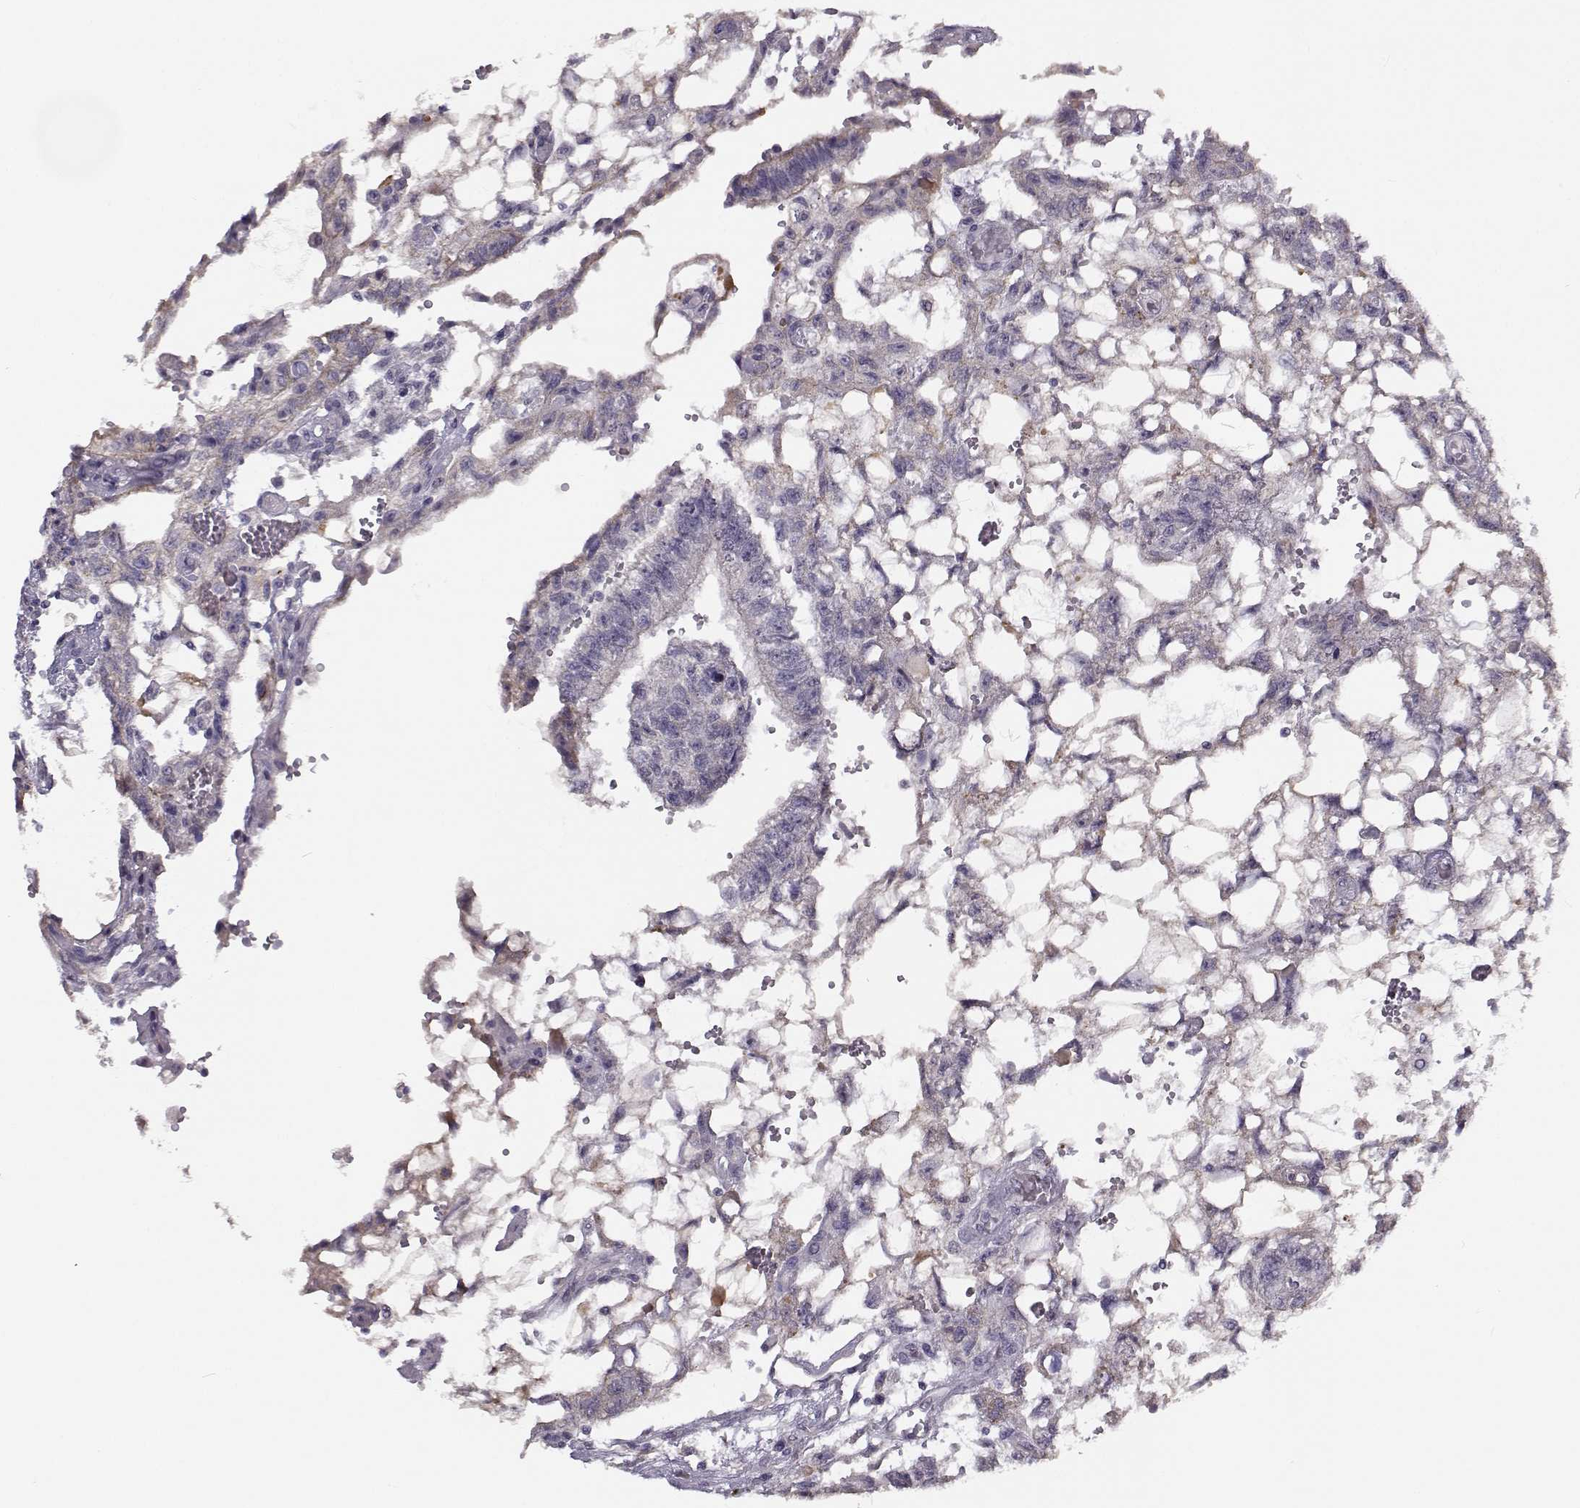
{"staining": {"intensity": "negative", "quantity": "none", "location": "none"}, "tissue": "testis cancer", "cell_type": "Tumor cells", "image_type": "cancer", "snomed": [{"axis": "morphology", "description": "Carcinoma, Embryonal, NOS"}, {"axis": "topography", "description": "Testis"}], "caption": "The image demonstrates no staining of tumor cells in testis embryonal carcinoma.", "gene": "TMEM145", "patient": {"sex": "male", "age": 32}}